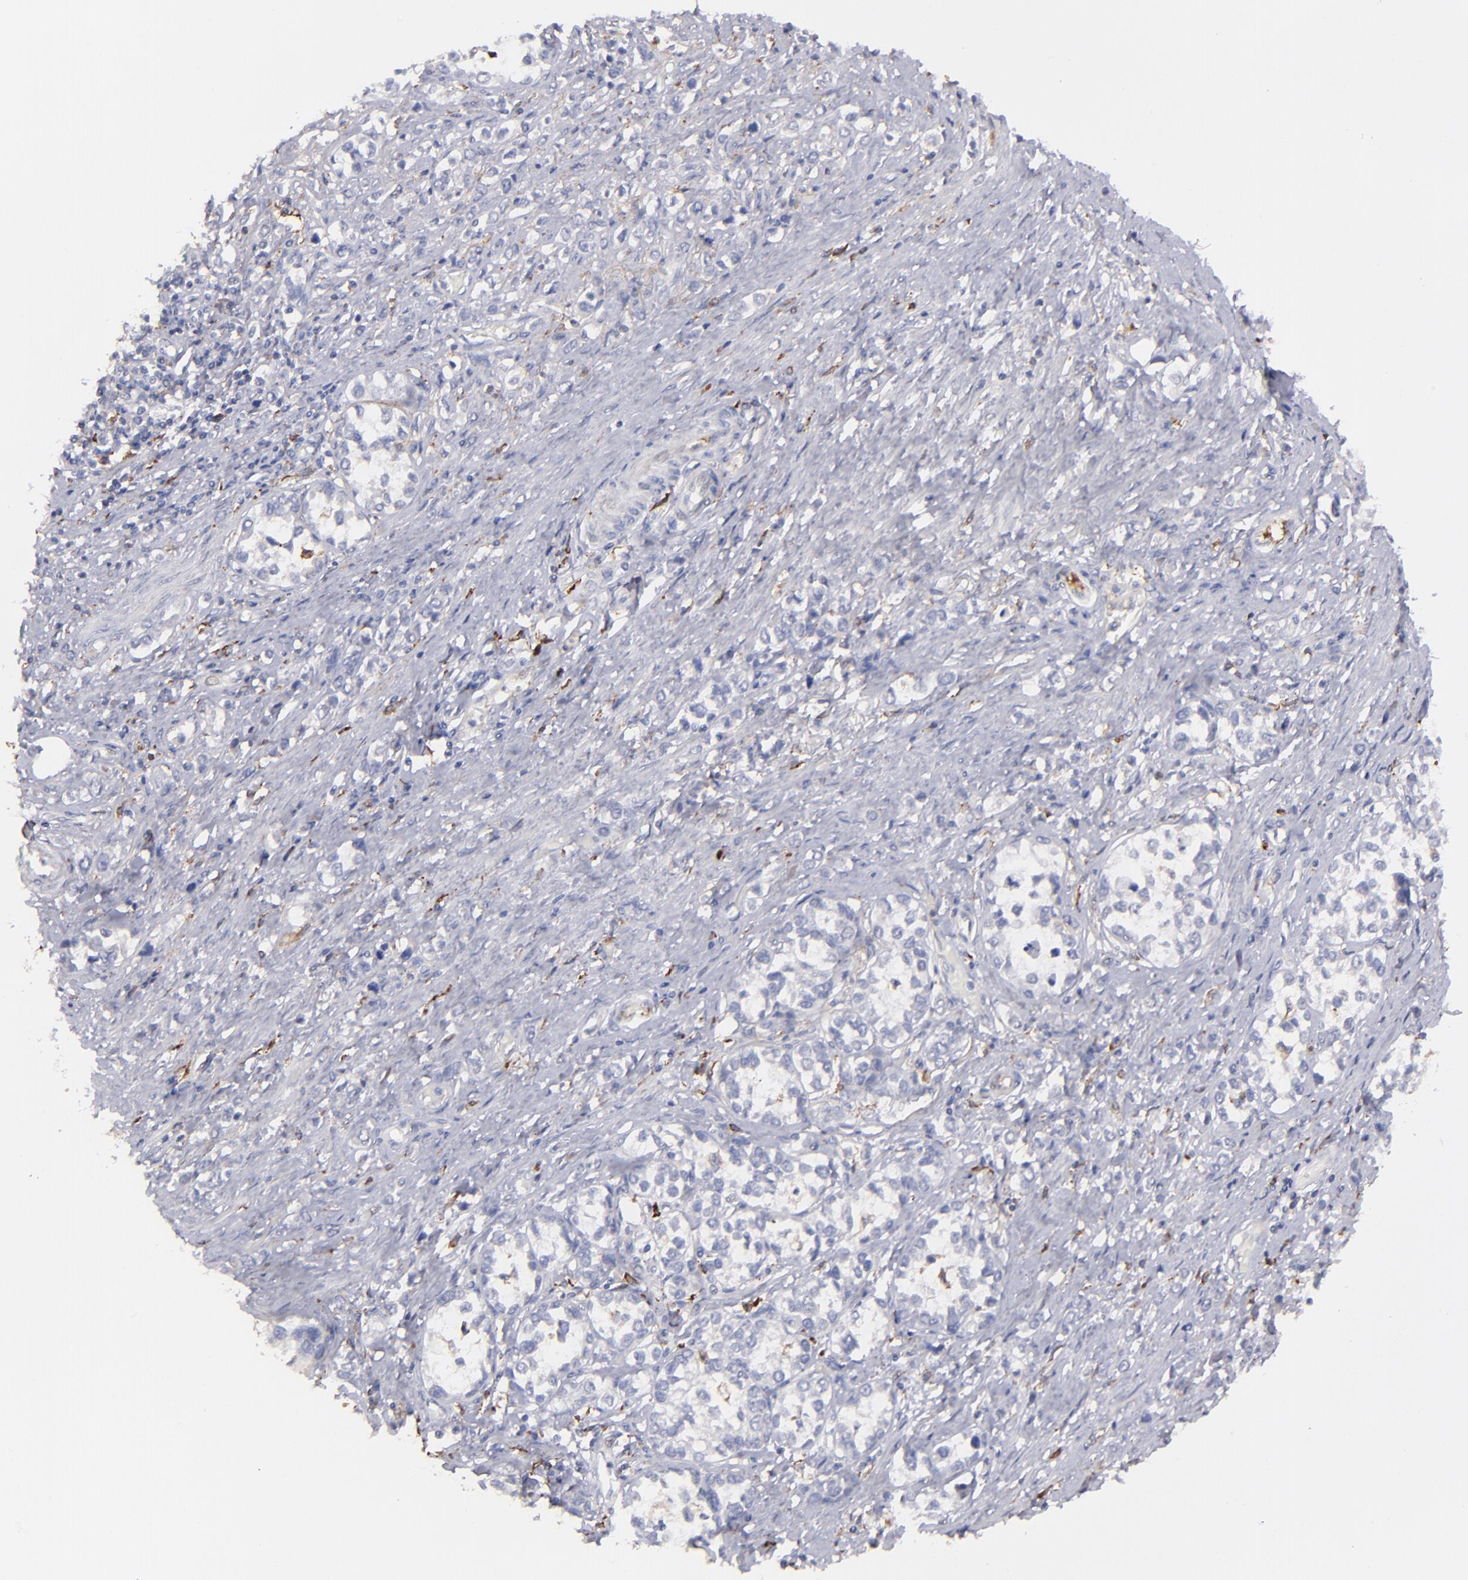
{"staining": {"intensity": "negative", "quantity": "none", "location": "none"}, "tissue": "stomach cancer", "cell_type": "Tumor cells", "image_type": "cancer", "snomed": [{"axis": "morphology", "description": "Adenocarcinoma, NOS"}, {"axis": "topography", "description": "Stomach, upper"}], "caption": "IHC micrograph of neoplastic tissue: human stomach adenocarcinoma stained with DAB exhibits no significant protein expression in tumor cells.", "gene": "C1QA", "patient": {"sex": "male", "age": 76}}